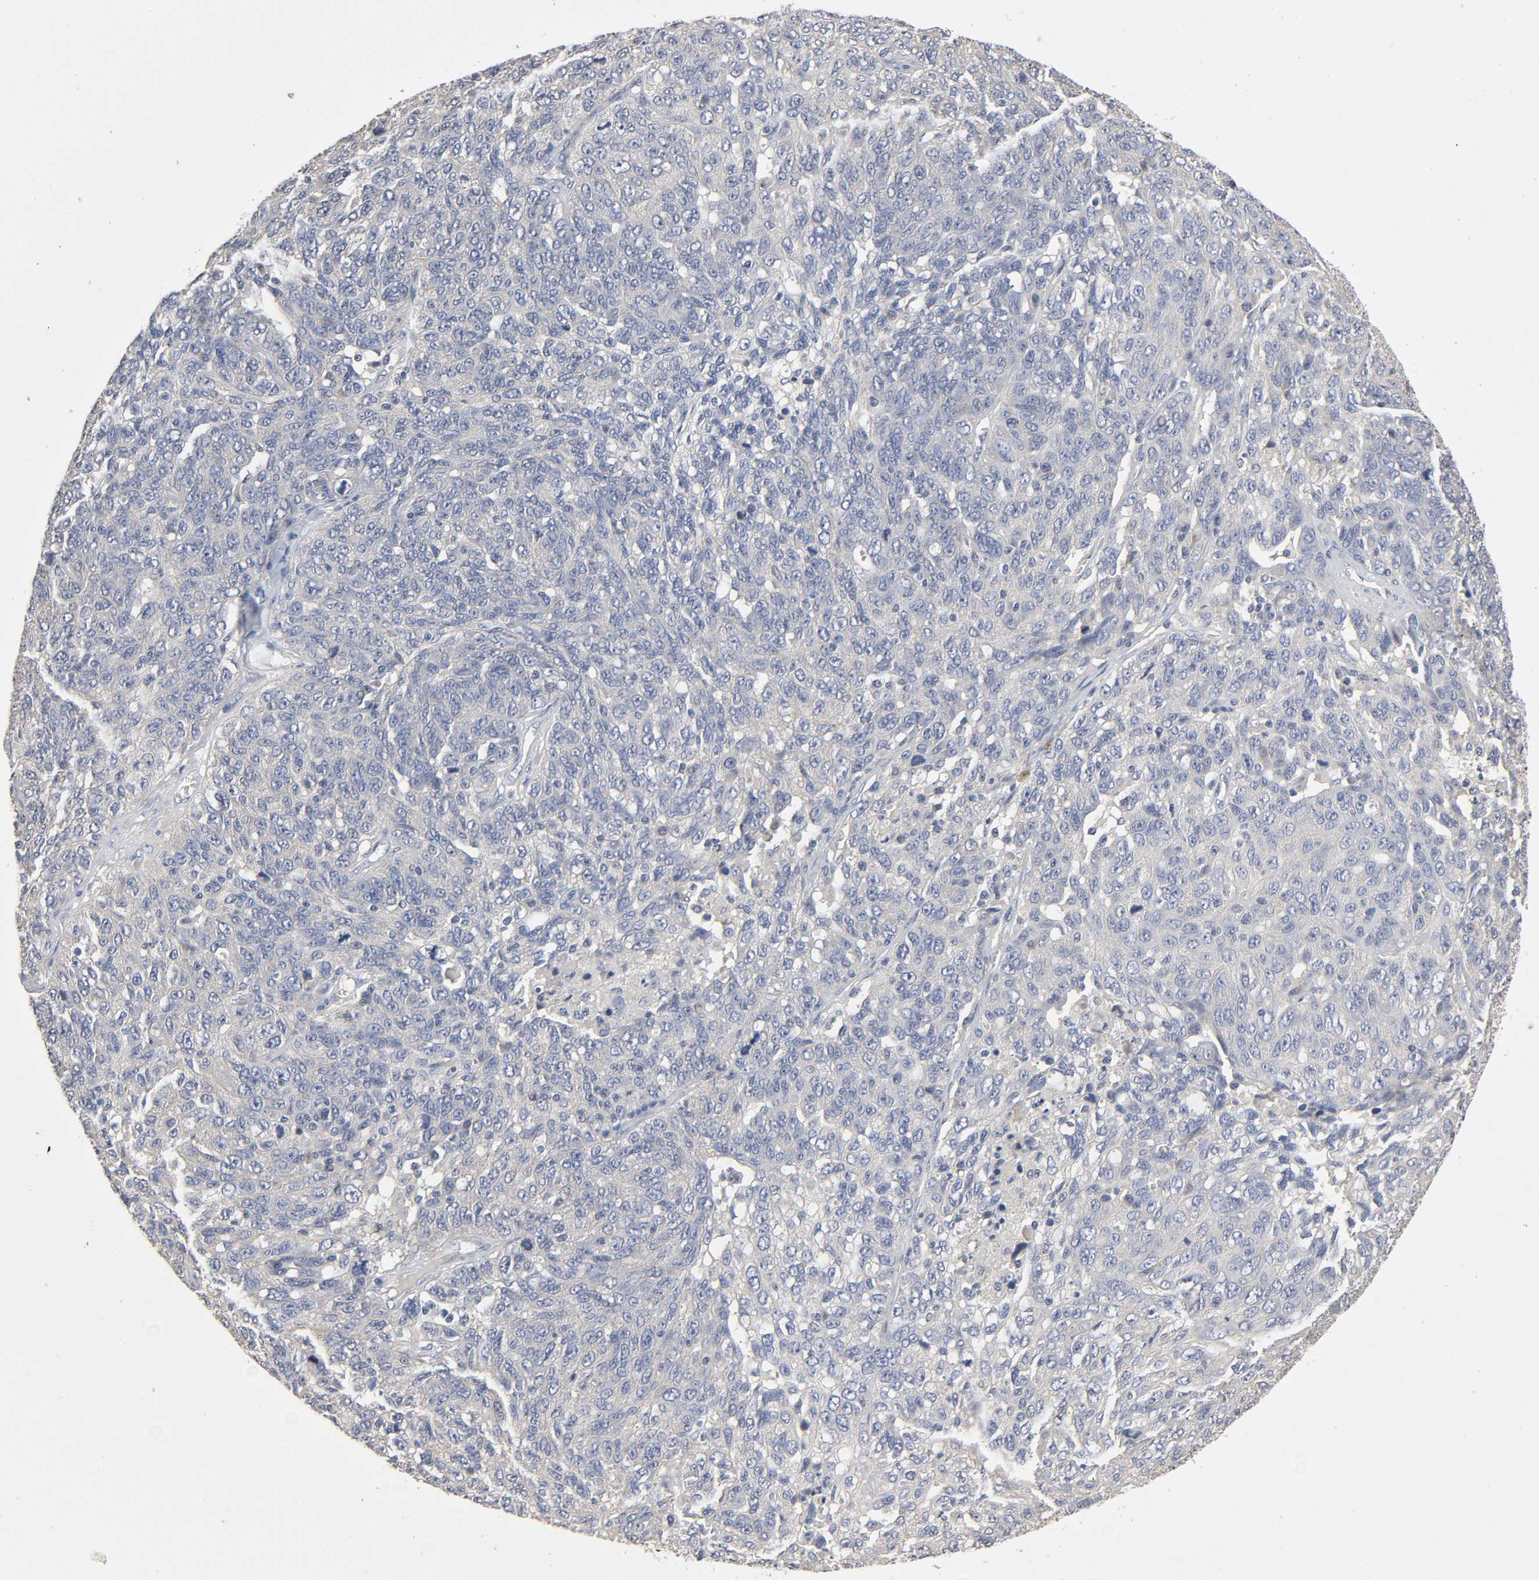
{"staining": {"intensity": "negative", "quantity": "none", "location": "none"}, "tissue": "ovarian cancer", "cell_type": "Tumor cells", "image_type": "cancer", "snomed": [{"axis": "morphology", "description": "Cystadenocarcinoma, serous, NOS"}, {"axis": "topography", "description": "Ovary"}], "caption": "IHC of human ovarian serous cystadenocarcinoma shows no expression in tumor cells.", "gene": "SLC10A2", "patient": {"sex": "female", "age": 71}}